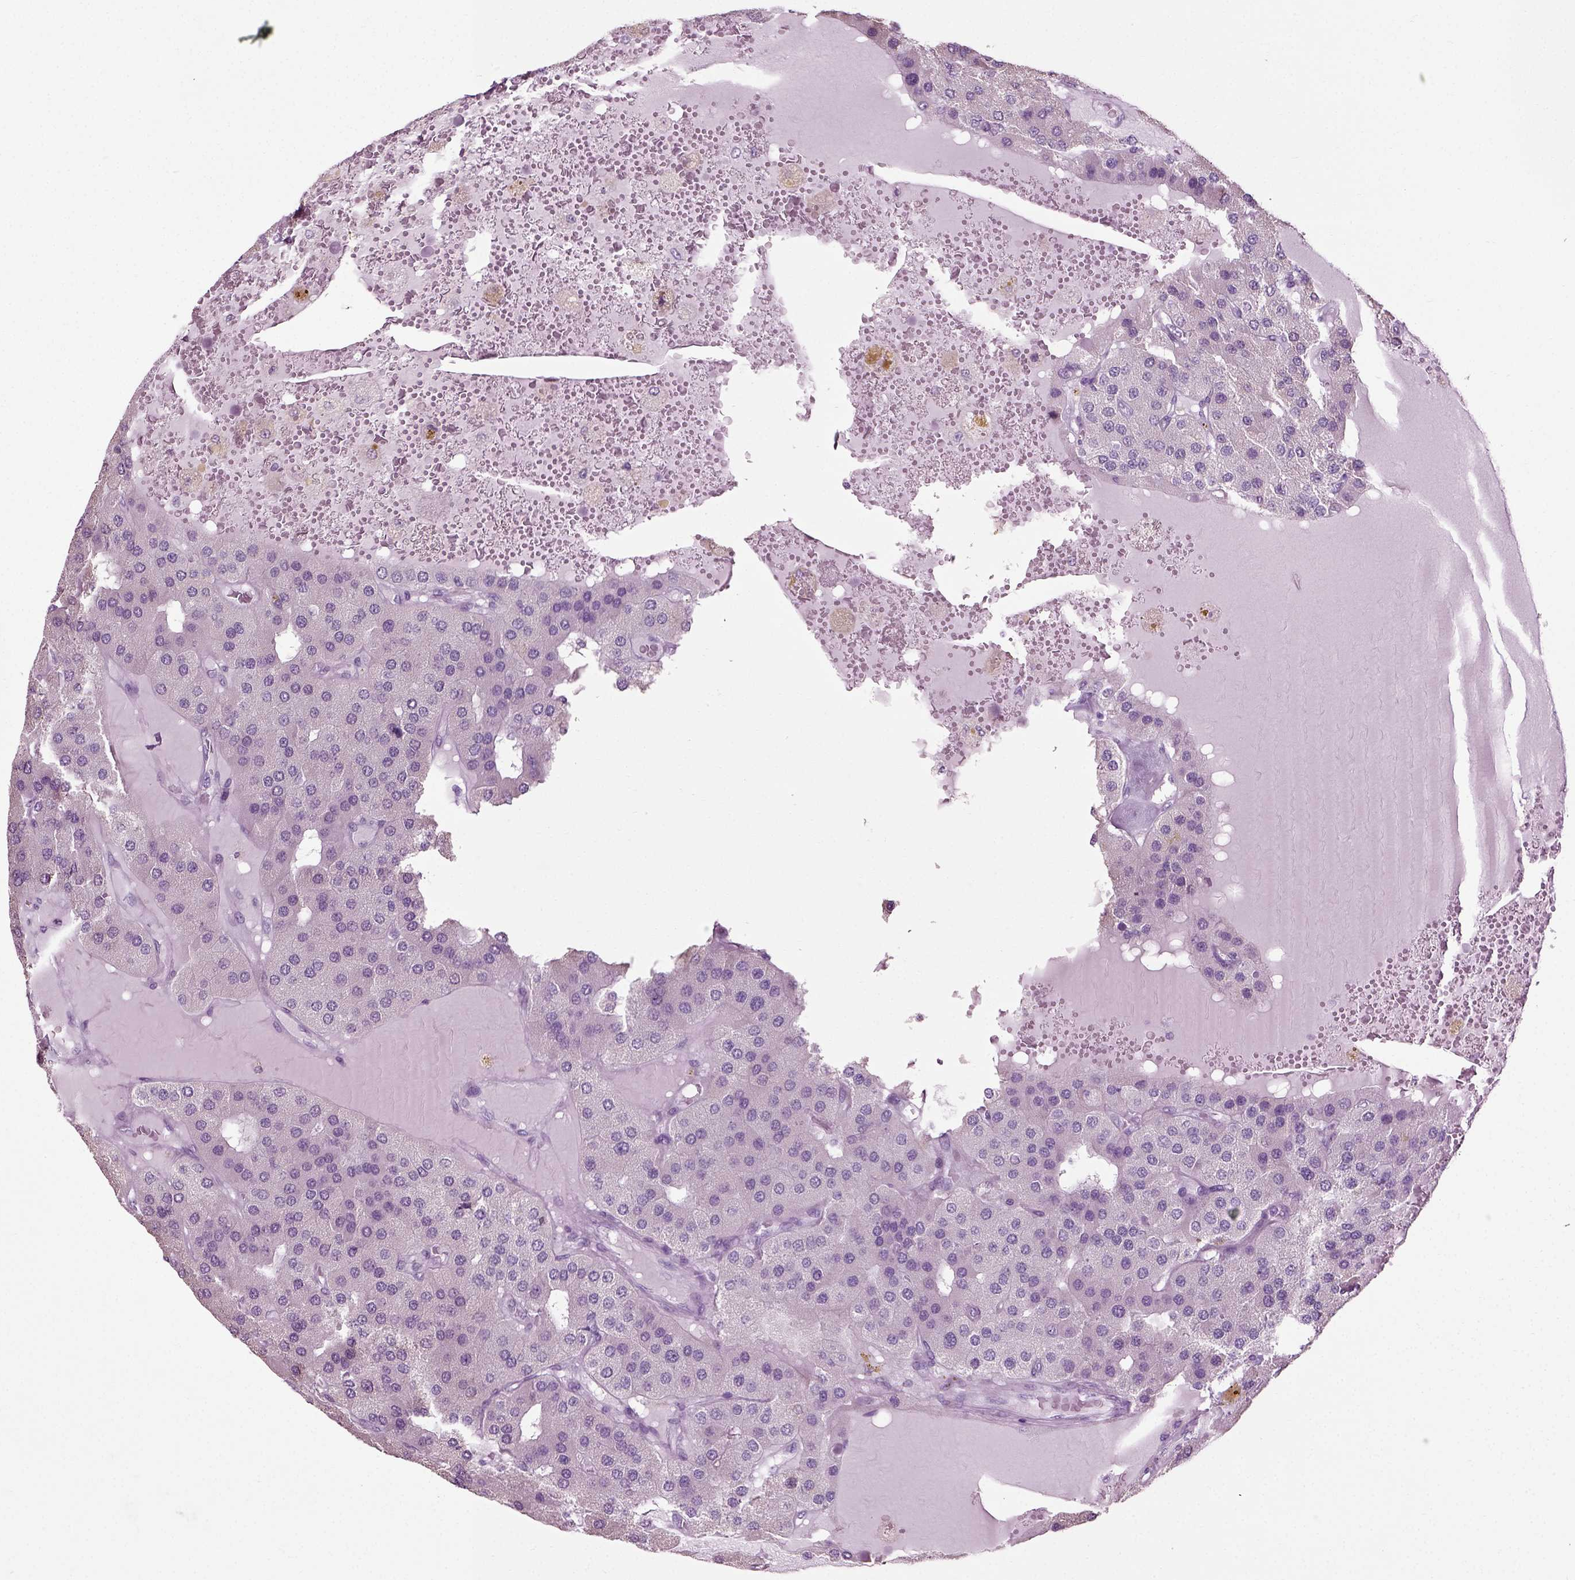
{"staining": {"intensity": "negative", "quantity": "none", "location": "none"}, "tissue": "parathyroid gland", "cell_type": "Glandular cells", "image_type": "normal", "snomed": [{"axis": "morphology", "description": "Normal tissue, NOS"}, {"axis": "morphology", "description": "Adenoma, NOS"}, {"axis": "topography", "description": "Parathyroid gland"}], "caption": "A high-resolution image shows immunohistochemistry staining of benign parathyroid gland, which exhibits no significant expression in glandular cells. (Brightfield microscopy of DAB immunohistochemistry at high magnification).", "gene": "SLC26A8", "patient": {"sex": "female", "age": 86}}